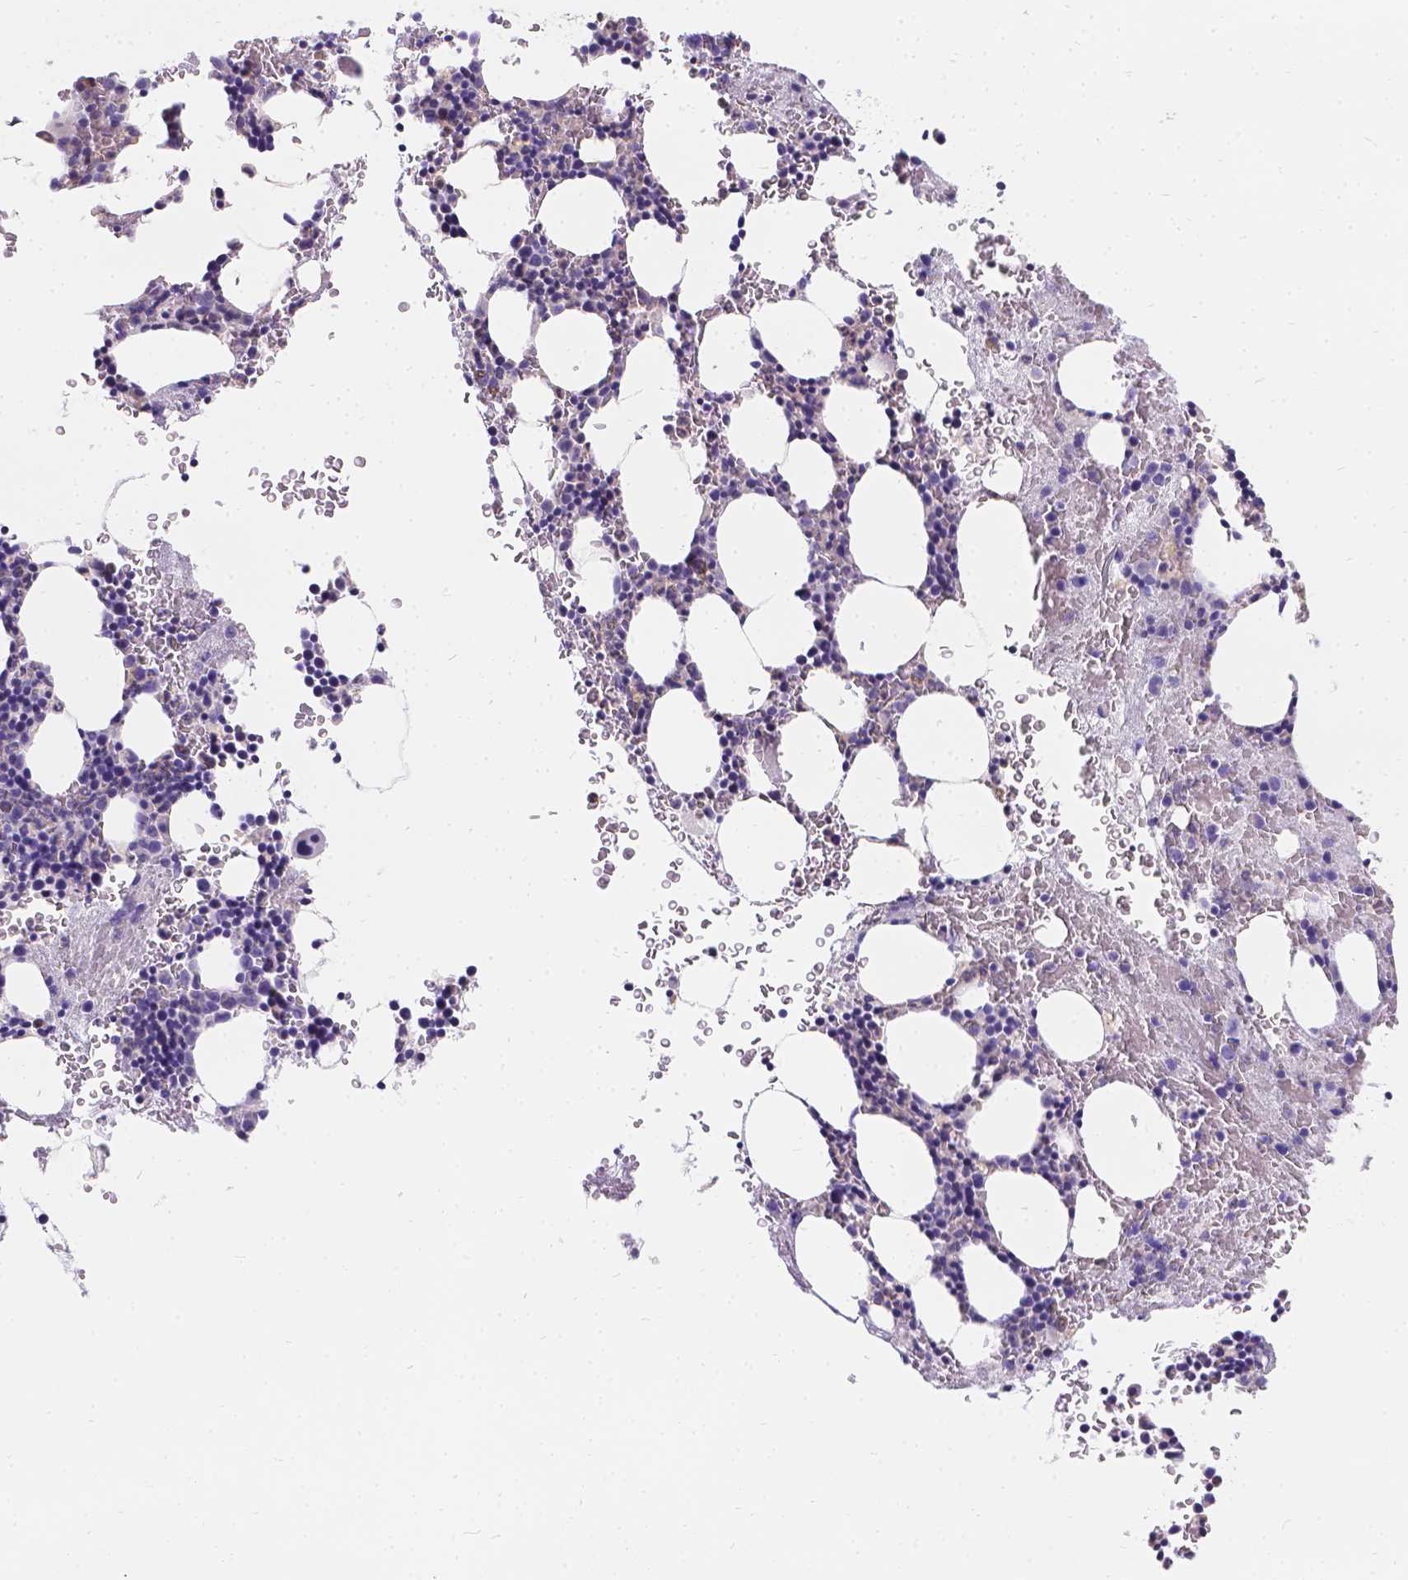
{"staining": {"intensity": "negative", "quantity": "none", "location": "none"}, "tissue": "bone marrow", "cell_type": "Hematopoietic cells", "image_type": "normal", "snomed": [{"axis": "morphology", "description": "Normal tissue, NOS"}, {"axis": "topography", "description": "Bone marrow"}], "caption": "This image is of benign bone marrow stained with immunohistochemistry (IHC) to label a protein in brown with the nuclei are counter-stained blue. There is no expression in hematopoietic cells.", "gene": "GNRHR", "patient": {"sex": "male", "age": 77}}